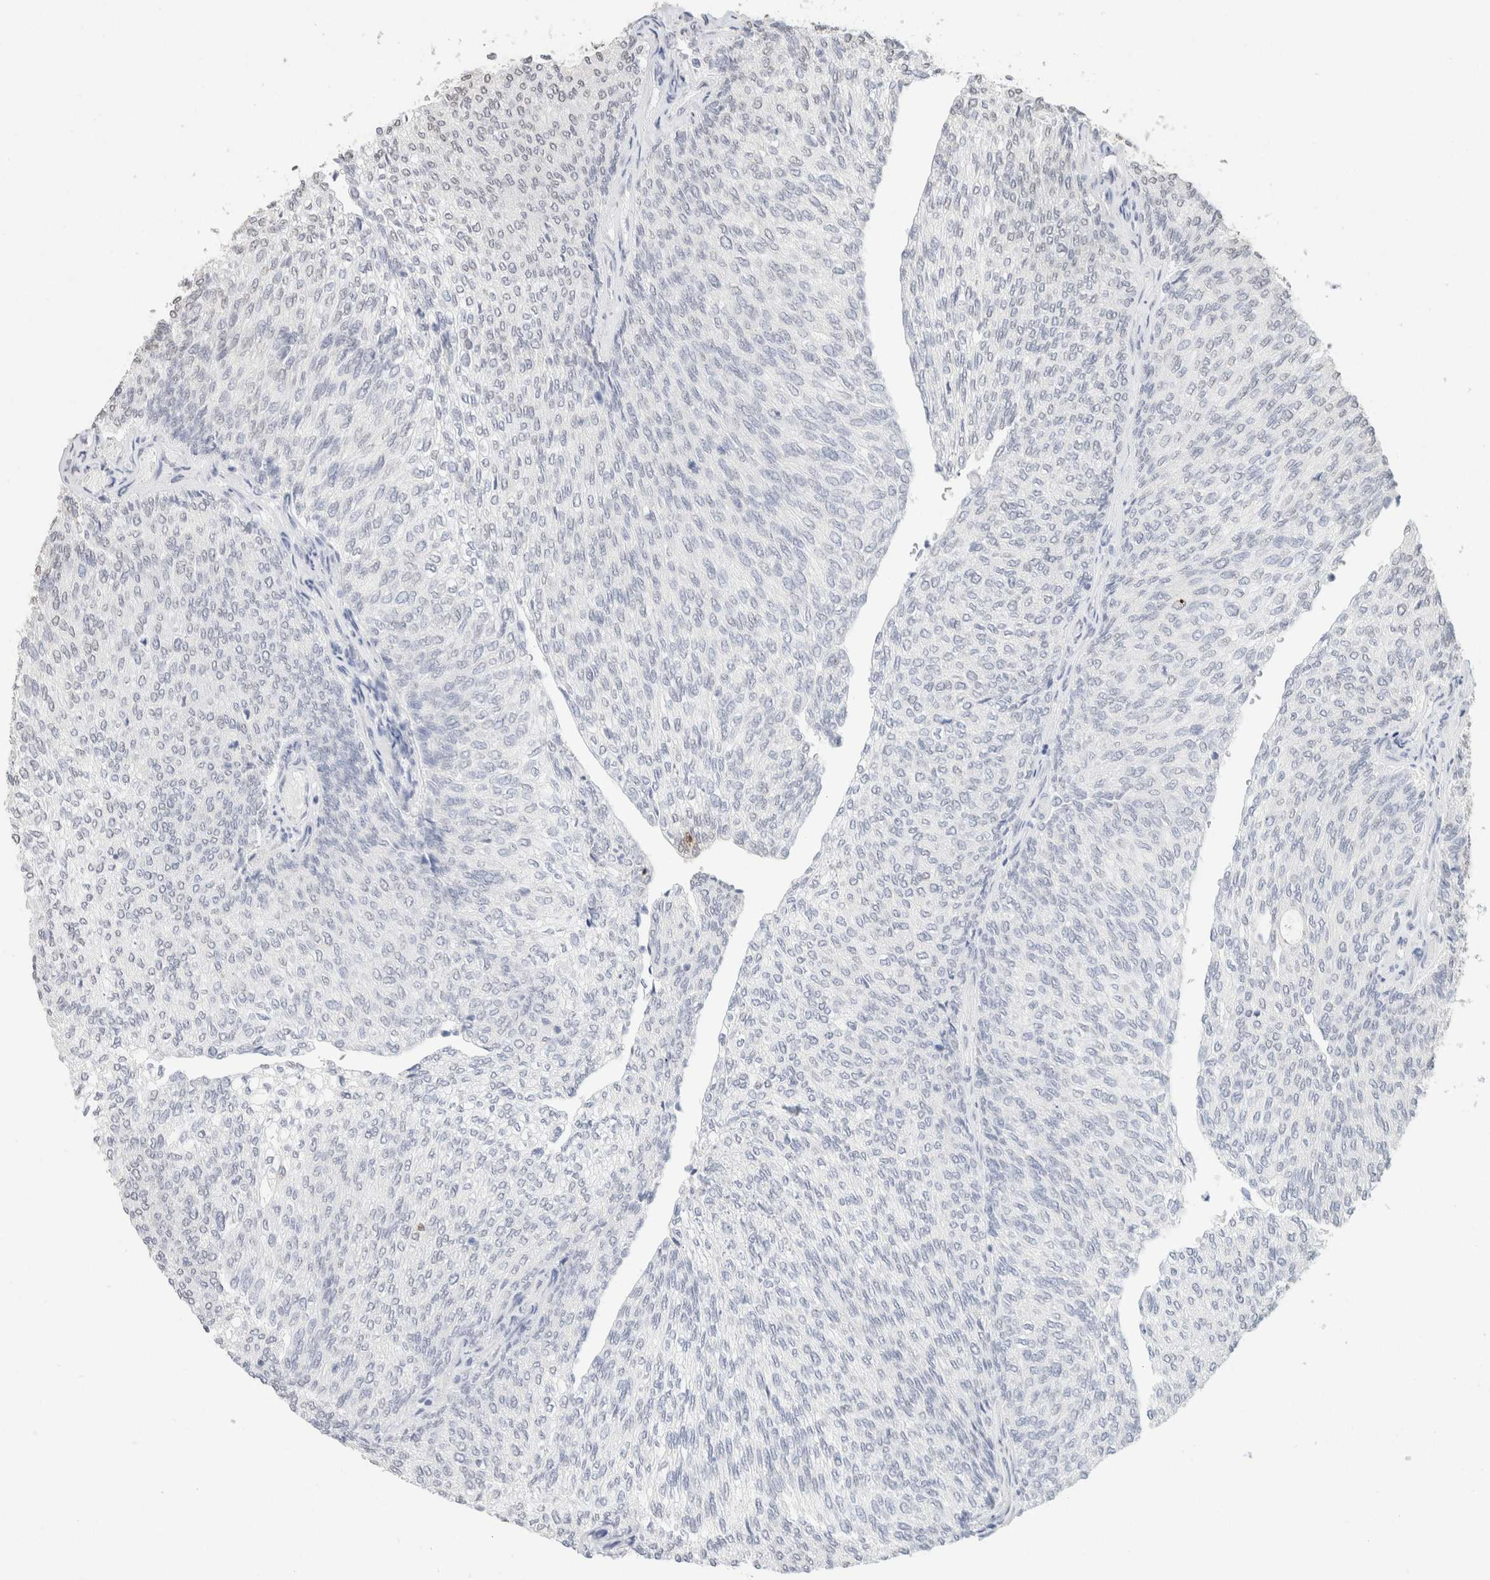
{"staining": {"intensity": "negative", "quantity": "none", "location": "none"}, "tissue": "urothelial cancer", "cell_type": "Tumor cells", "image_type": "cancer", "snomed": [{"axis": "morphology", "description": "Urothelial carcinoma, Low grade"}, {"axis": "topography", "description": "Urinary bladder"}], "caption": "DAB immunohistochemical staining of human urothelial cancer exhibits no significant expression in tumor cells.", "gene": "CD80", "patient": {"sex": "female", "age": 79}}